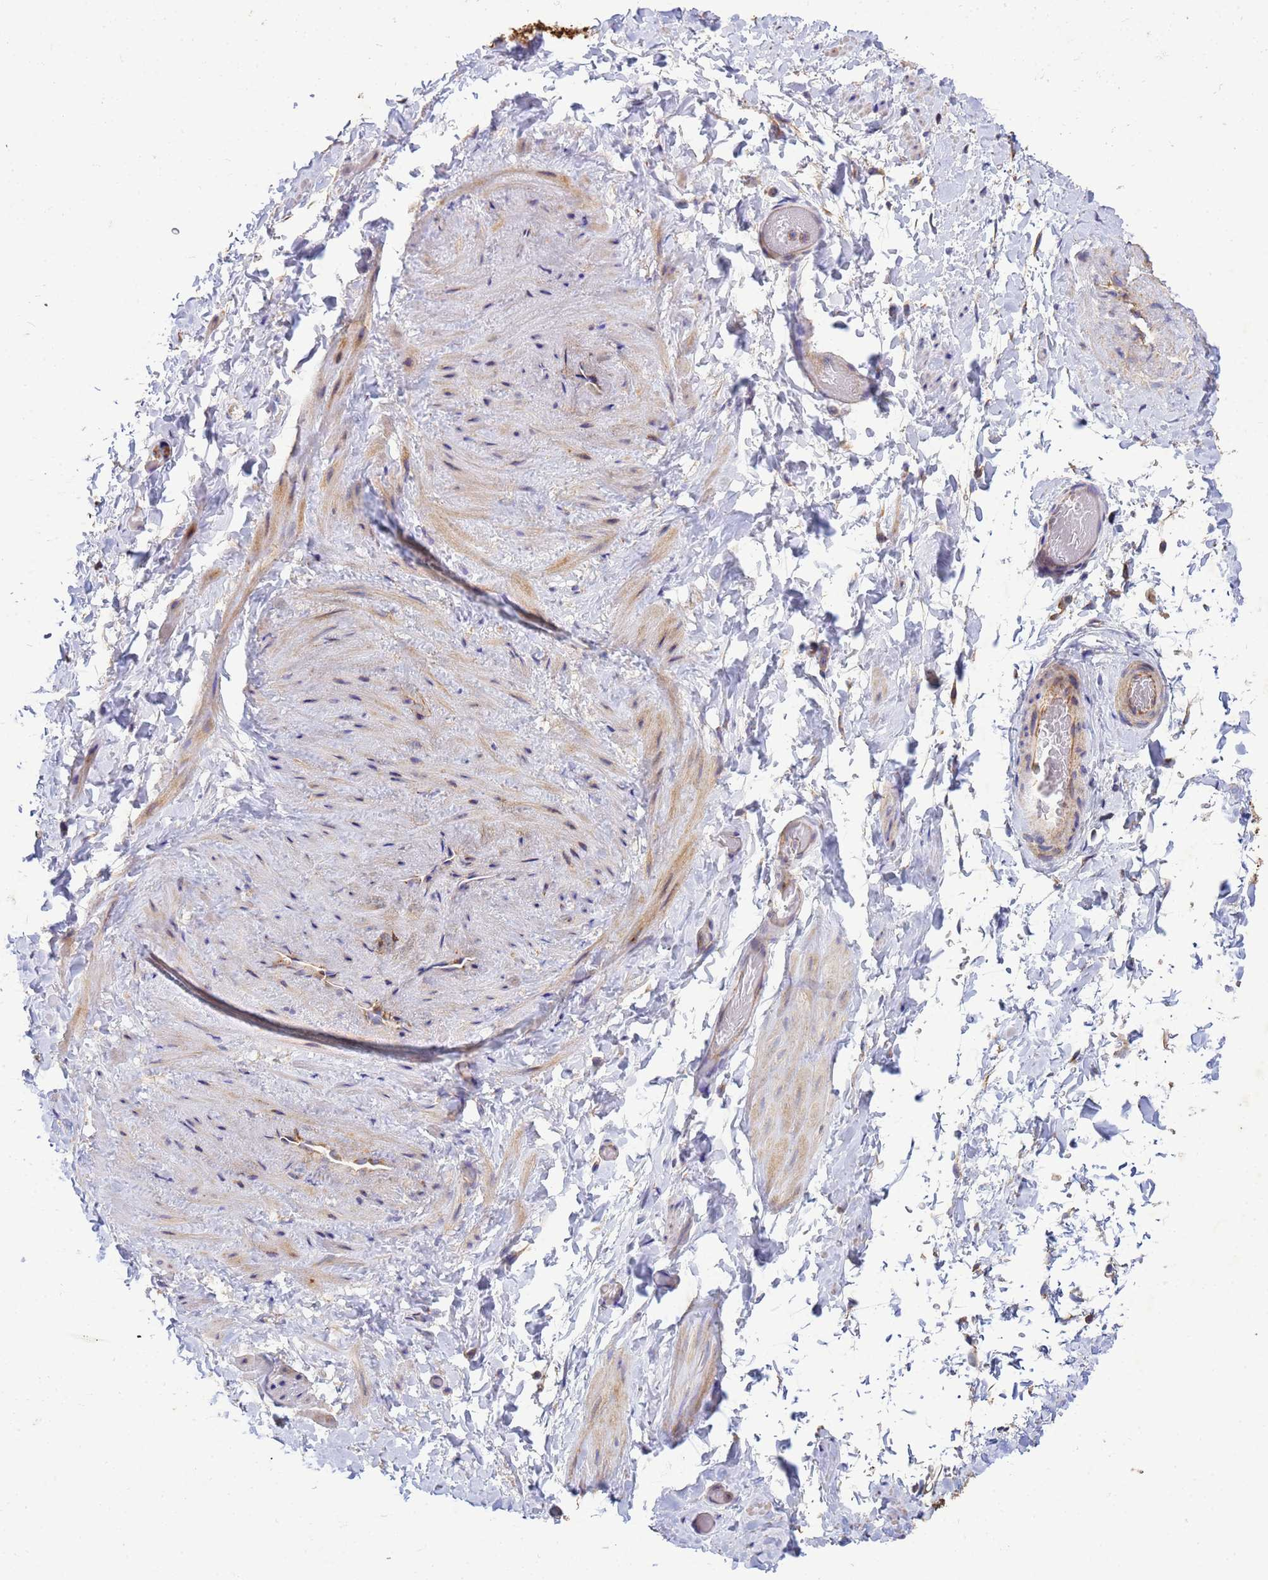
{"staining": {"intensity": "negative", "quantity": "none", "location": "none"}, "tissue": "adipose tissue", "cell_type": "Adipocytes", "image_type": "normal", "snomed": [{"axis": "morphology", "description": "Normal tissue, NOS"}, {"axis": "topography", "description": "Soft tissue"}, {"axis": "topography", "description": "Vascular tissue"}], "caption": "Immunohistochemical staining of normal human adipose tissue exhibits no significant staining in adipocytes. (Brightfield microscopy of DAB IHC at high magnification).", "gene": "CDC34", "patient": {"sex": "male", "age": 41}}